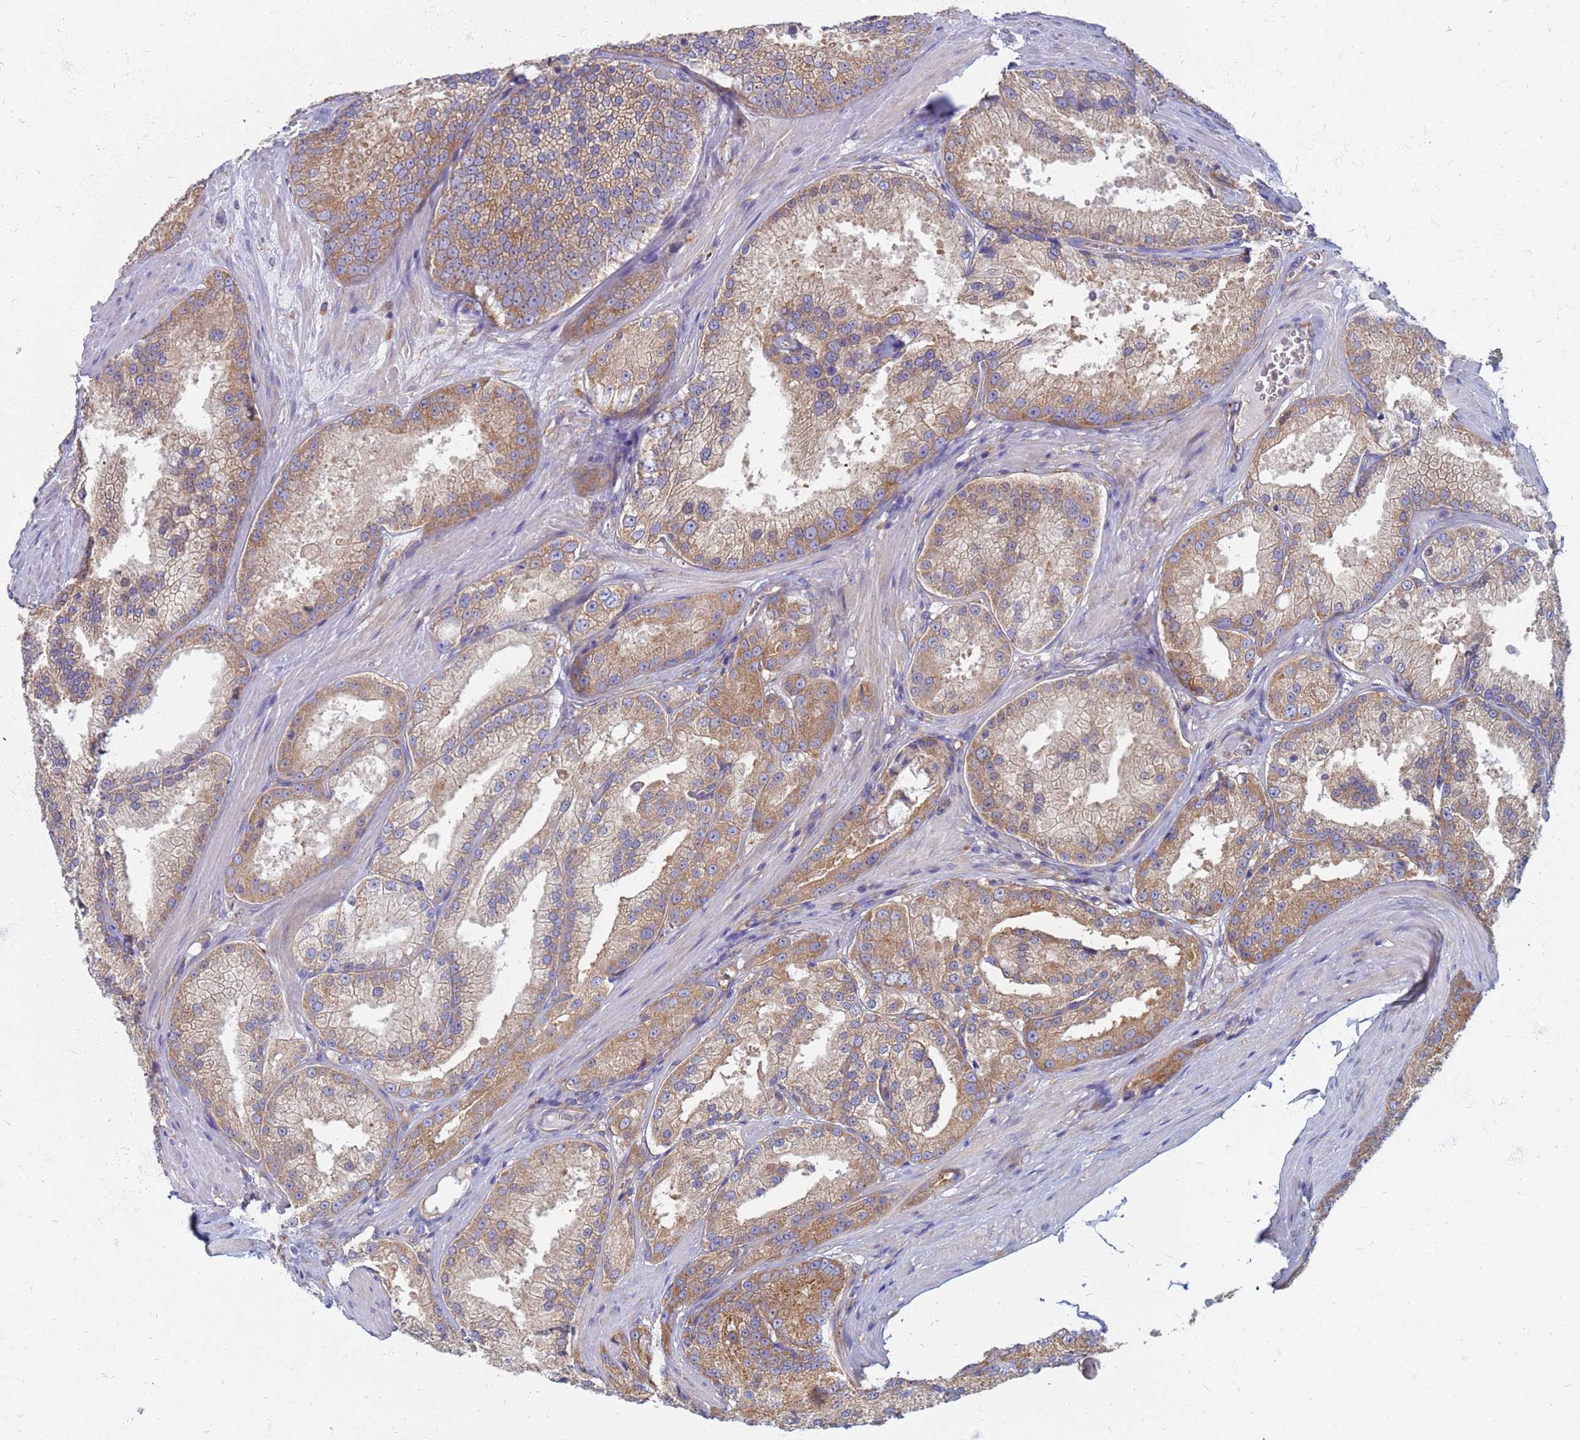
{"staining": {"intensity": "moderate", "quantity": ">75%", "location": "cytoplasmic/membranous"}, "tissue": "prostate cancer", "cell_type": "Tumor cells", "image_type": "cancer", "snomed": [{"axis": "morphology", "description": "Adenocarcinoma, High grade"}, {"axis": "topography", "description": "Prostate"}], "caption": "The micrograph shows staining of high-grade adenocarcinoma (prostate), revealing moderate cytoplasmic/membranous protein staining (brown color) within tumor cells. The protein of interest is shown in brown color, while the nuclei are stained blue.", "gene": "EEA1", "patient": {"sex": "male", "age": 61}}